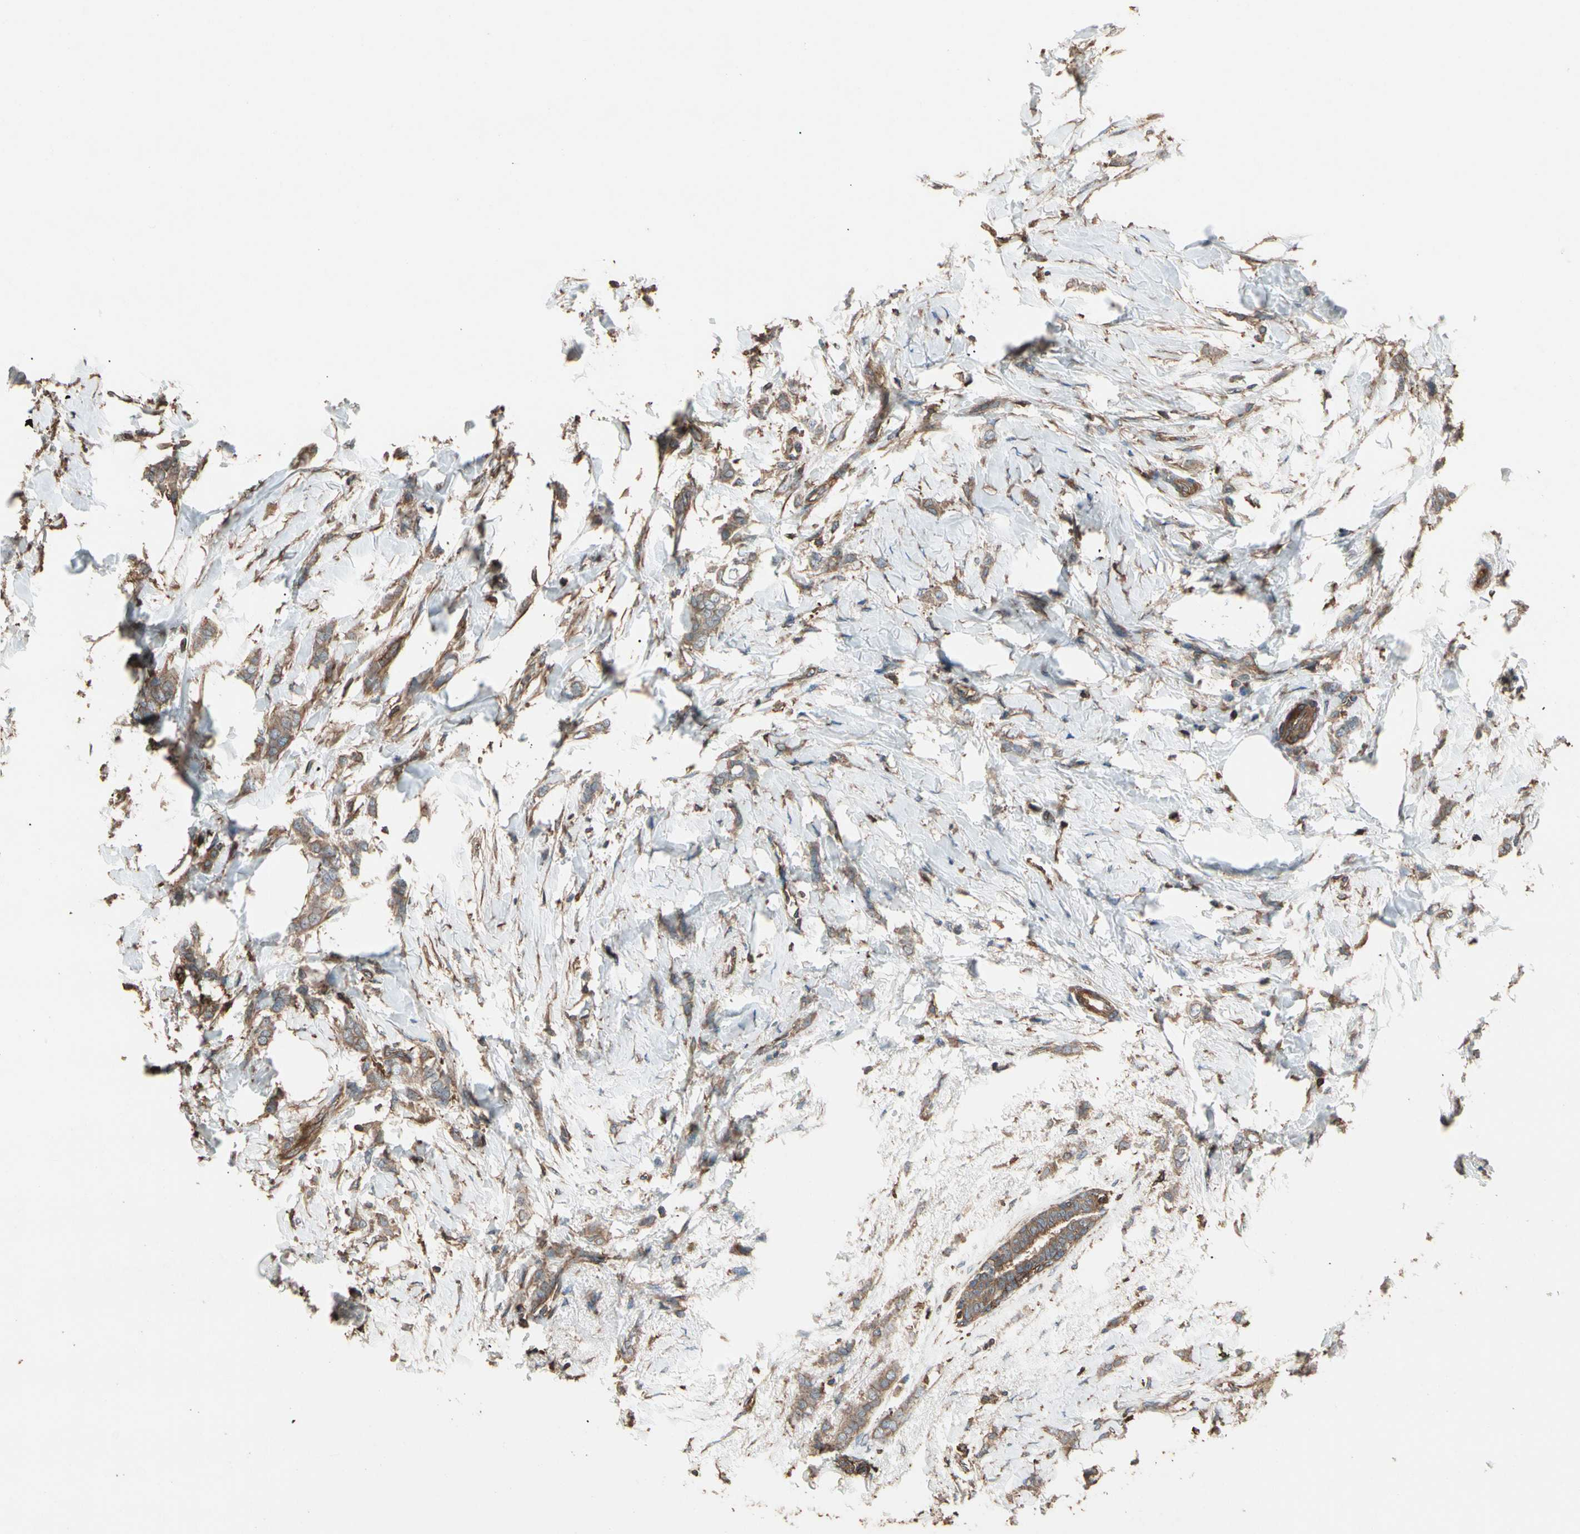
{"staining": {"intensity": "moderate", "quantity": ">75%", "location": "cytoplasmic/membranous"}, "tissue": "breast cancer", "cell_type": "Tumor cells", "image_type": "cancer", "snomed": [{"axis": "morphology", "description": "Lobular carcinoma, in situ"}, {"axis": "morphology", "description": "Lobular carcinoma"}, {"axis": "topography", "description": "Breast"}], "caption": "Protein staining of breast cancer (lobular carcinoma) tissue shows moderate cytoplasmic/membranous expression in approximately >75% of tumor cells.", "gene": "AGBL2", "patient": {"sex": "female", "age": 41}}